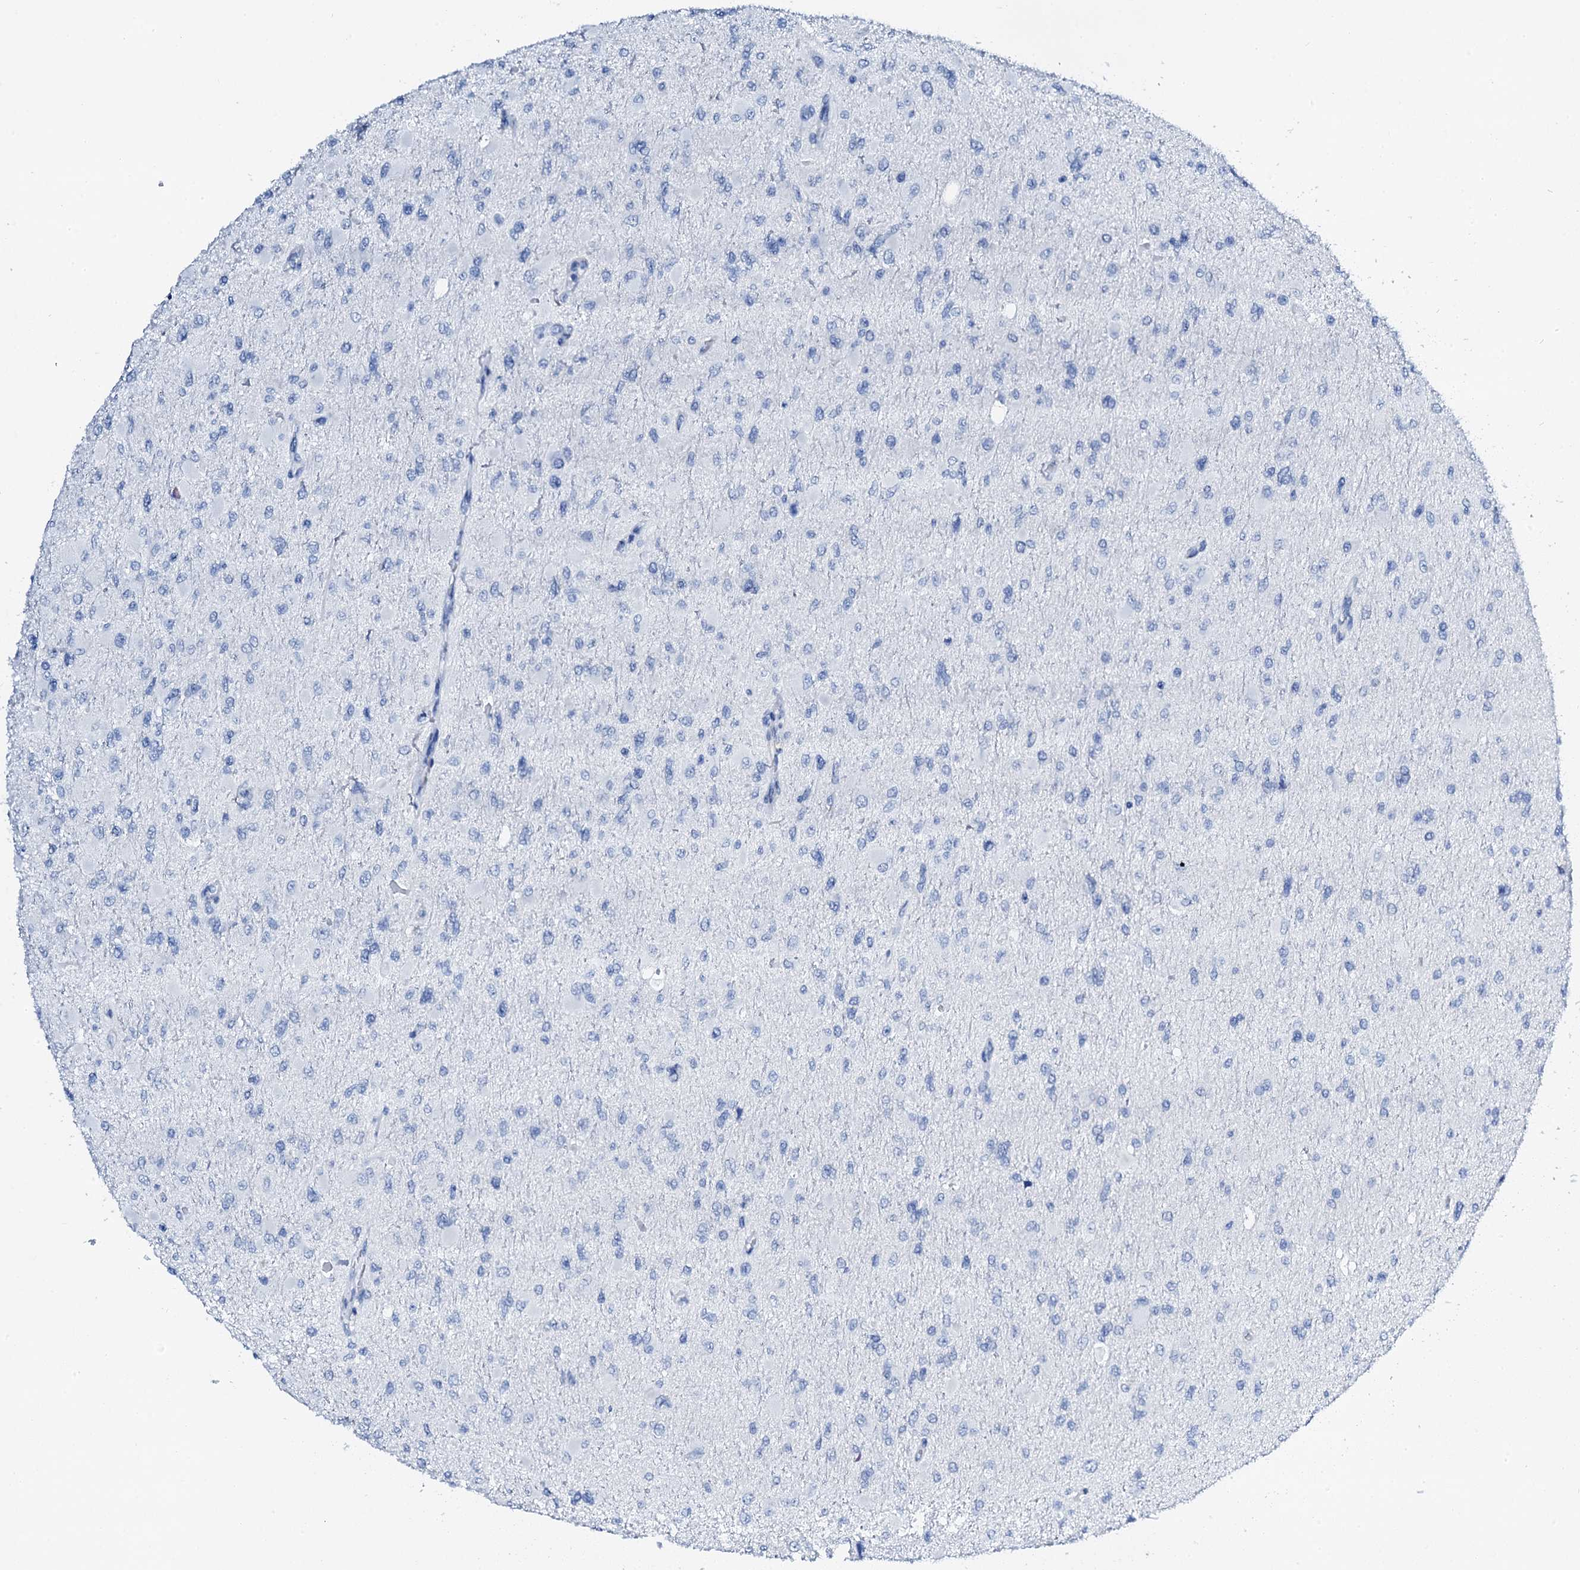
{"staining": {"intensity": "negative", "quantity": "none", "location": "none"}, "tissue": "glioma", "cell_type": "Tumor cells", "image_type": "cancer", "snomed": [{"axis": "morphology", "description": "Glioma, malignant, High grade"}, {"axis": "topography", "description": "Cerebral cortex"}], "caption": "Glioma was stained to show a protein in brown. There is no significant positivity in tumor cells. (DAB (3,3'-diaminobenzidine) IHC, high magnification).", "gene": "PTH", "patient": {"sex": "female", "age": 36}}